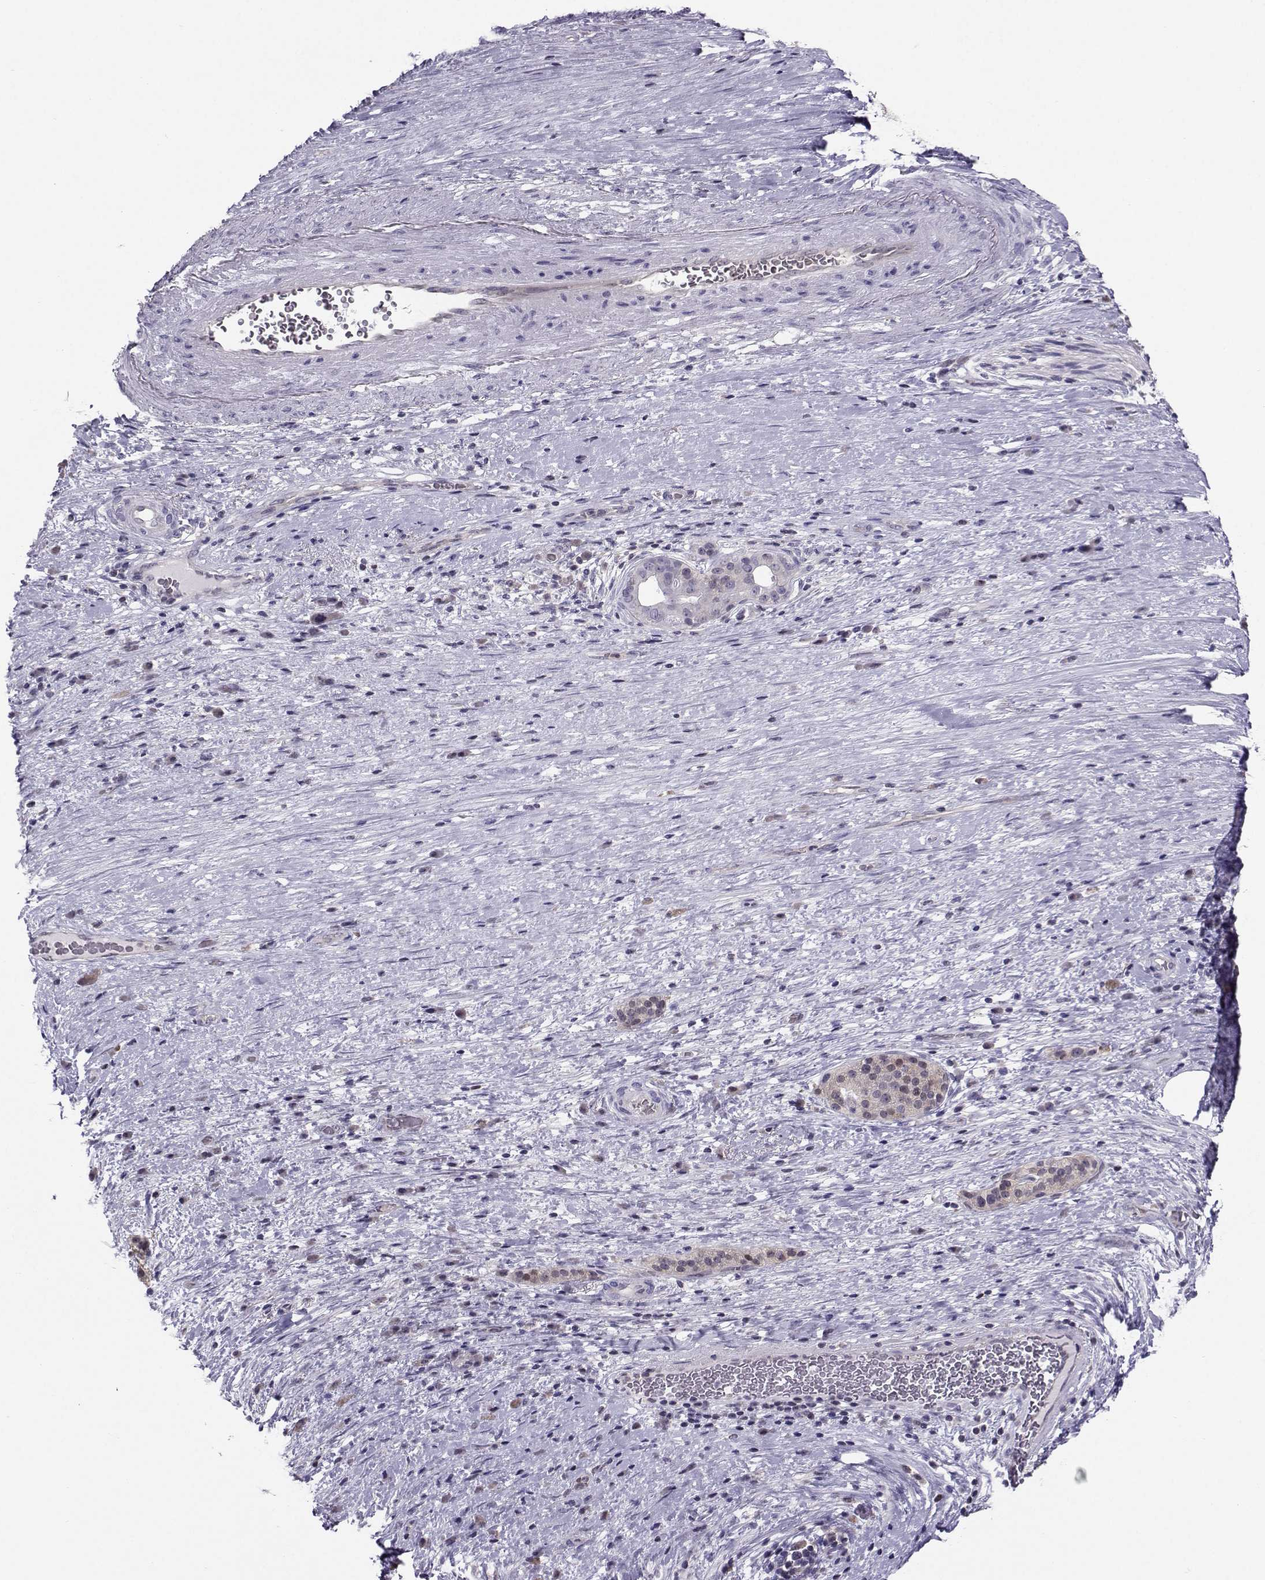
{"staining": {"intensity": "negative", "quantity": "none", "location": "none"}, "tissue": "pancreatic cancer", "cell_type": "Tumor cells", "image_type": "cancer", "snomed": [{"axis": "morphology", "description": "Adenocarcinoma, NOS"}, {"axis": "topography", "description": "Pancreas"}], "caption": "Immunohistochemistry photomicrograph of neoplastic tissue: human adenocarcinoma (pancreatic) stained with DAB (3,3'-diaminobenzidine) reveals no significant protein staining in tumor cells.", "gene": "PGK1", "patient": {"sex": "male", "age": 63}}